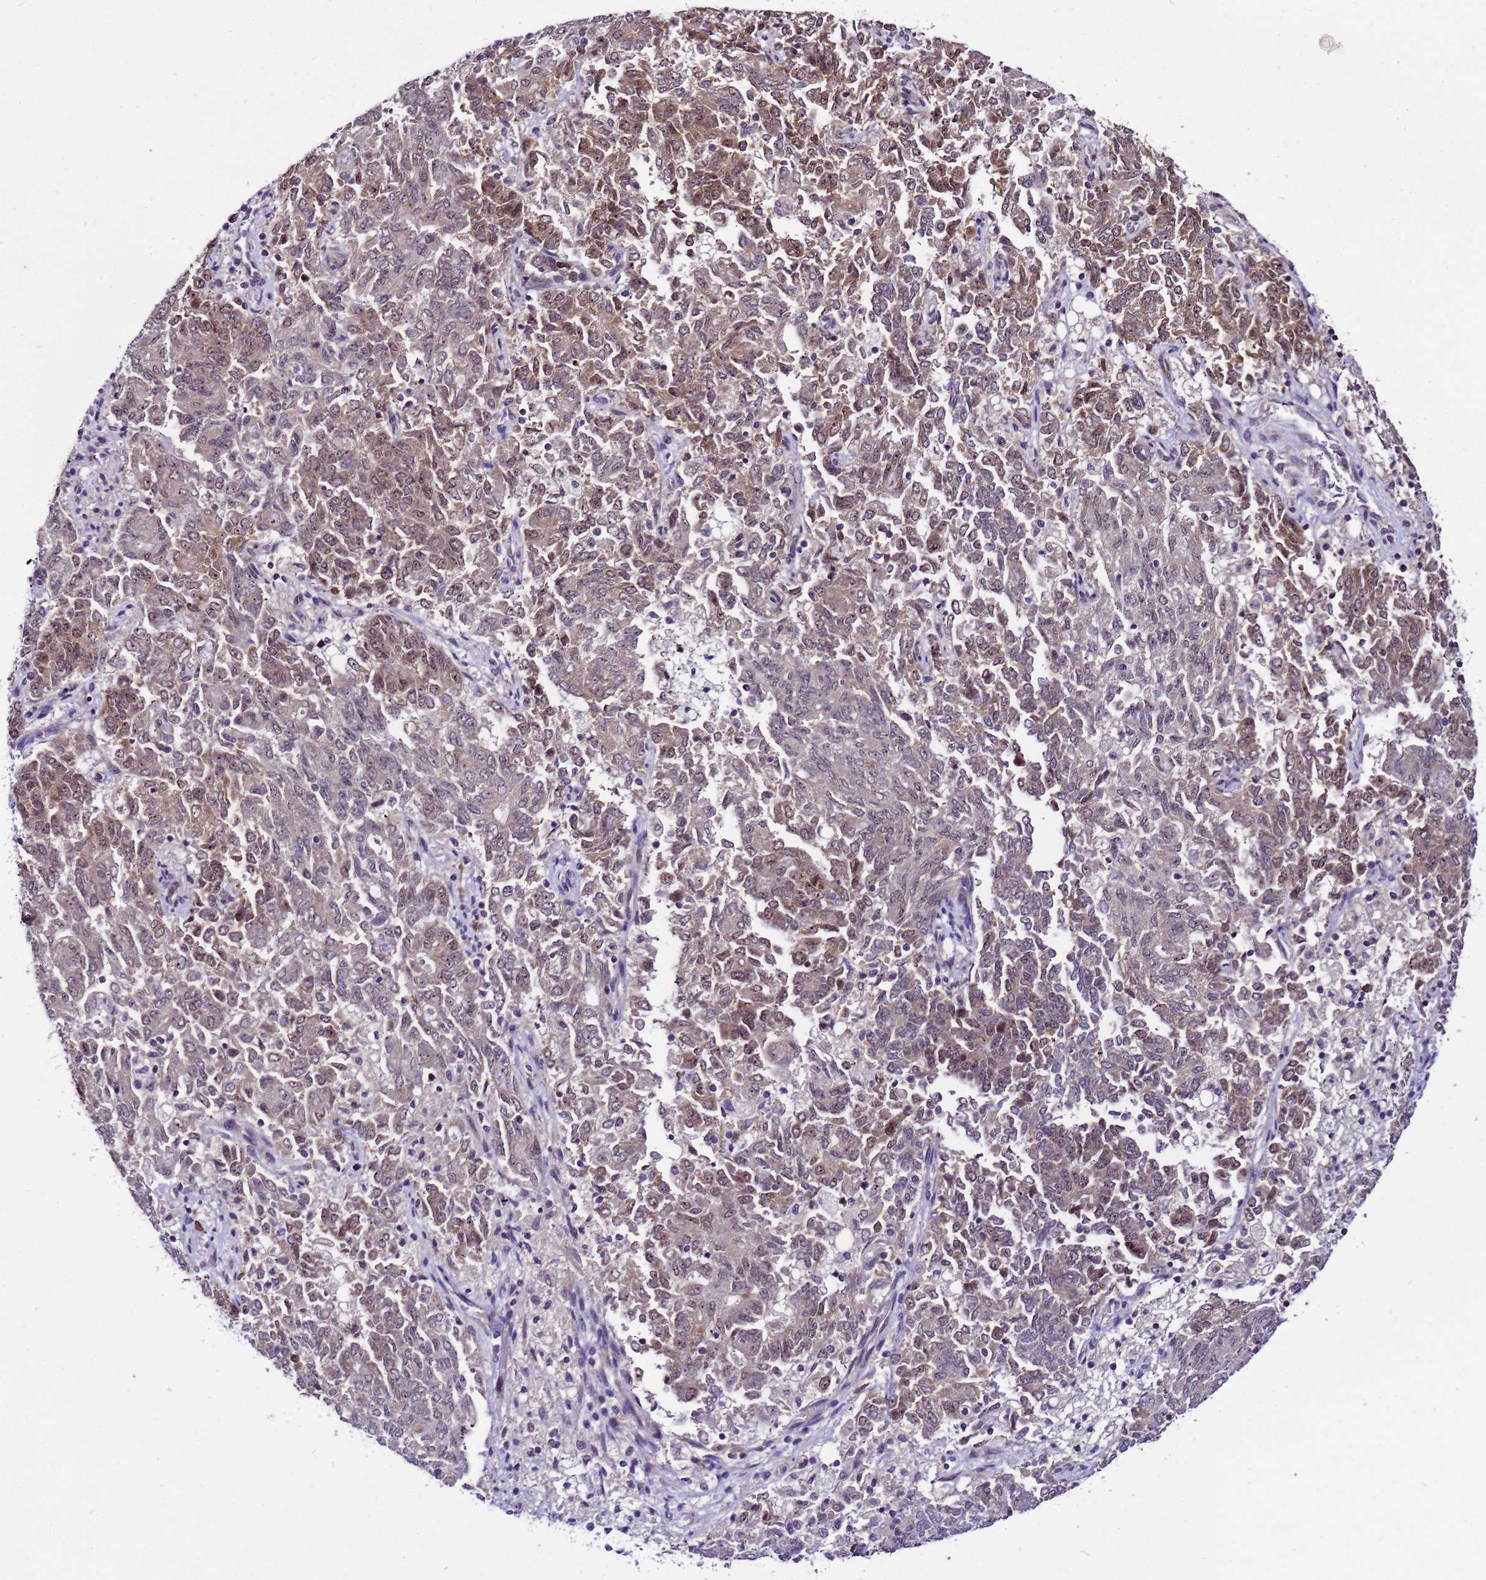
{"staining": {"intensity": "moderate", "quantity": "25%-75%", "location": "cytoplasmic/membranous,nuclear"}, "tissue": "endometrial cancer", "cell_type": "Tumor cells", "image_type": "cancer", "snomed": [{"axis": "morphology", "description": "Adenocarcinoma, NOS"}, {"axis": "topography", "description": "Endometrium"}], "caption": "This is an image of IHC staining of endometrial cancer (adenocarcinoma), which shows moderate staining in the cytoplasmic/membranous and nuclear of tumor cells.", "gene": "SLX4IP", "patient": {"sex": "female", "age": 80}}